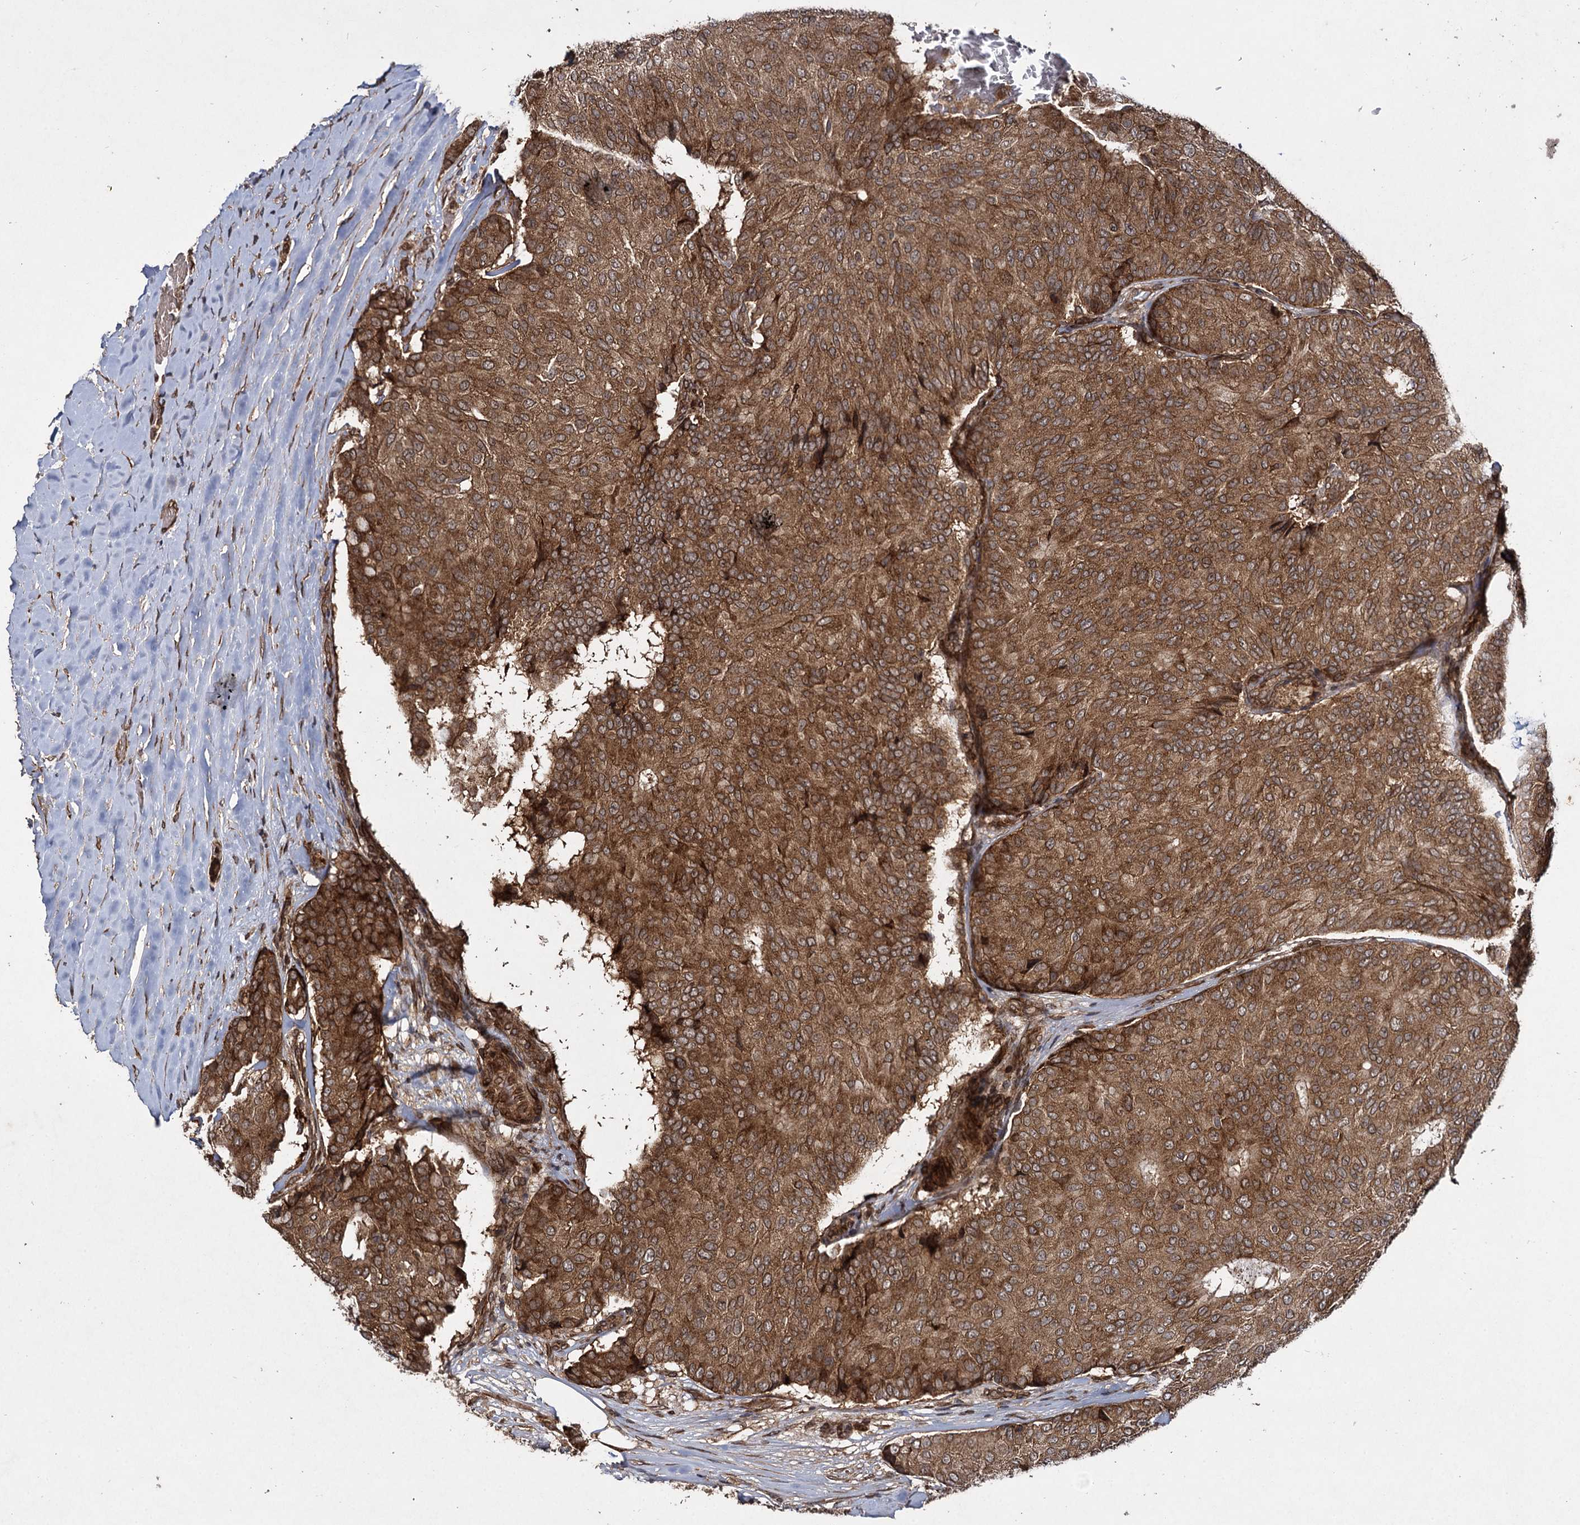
{"staining": {"intensity": "strong", "quantity": ">75%", "location": "cytoplasmic/membranous"}, "tissue": "breast cancer", "cell_type": "Tumor cells", "image_type": "cancer", "snomed": [{"axis": "morphology", "description": "Duct carcinoma"}, {"axis": "topography", "description": "Breast"}], "caption": "IHC staining of breast cancer, which reveals high levels of strong cytoplasmic/membranous expression in approximately >75% of tumor cells indicating strong cytoplasmic/membranous protein expression. The staining was performed using DAB (brown) for protein detection and nuclei were counterstained in hematoxylin (blue).", "gene": "DCP1B", "patient": {"sex": "female", "age": 75}}